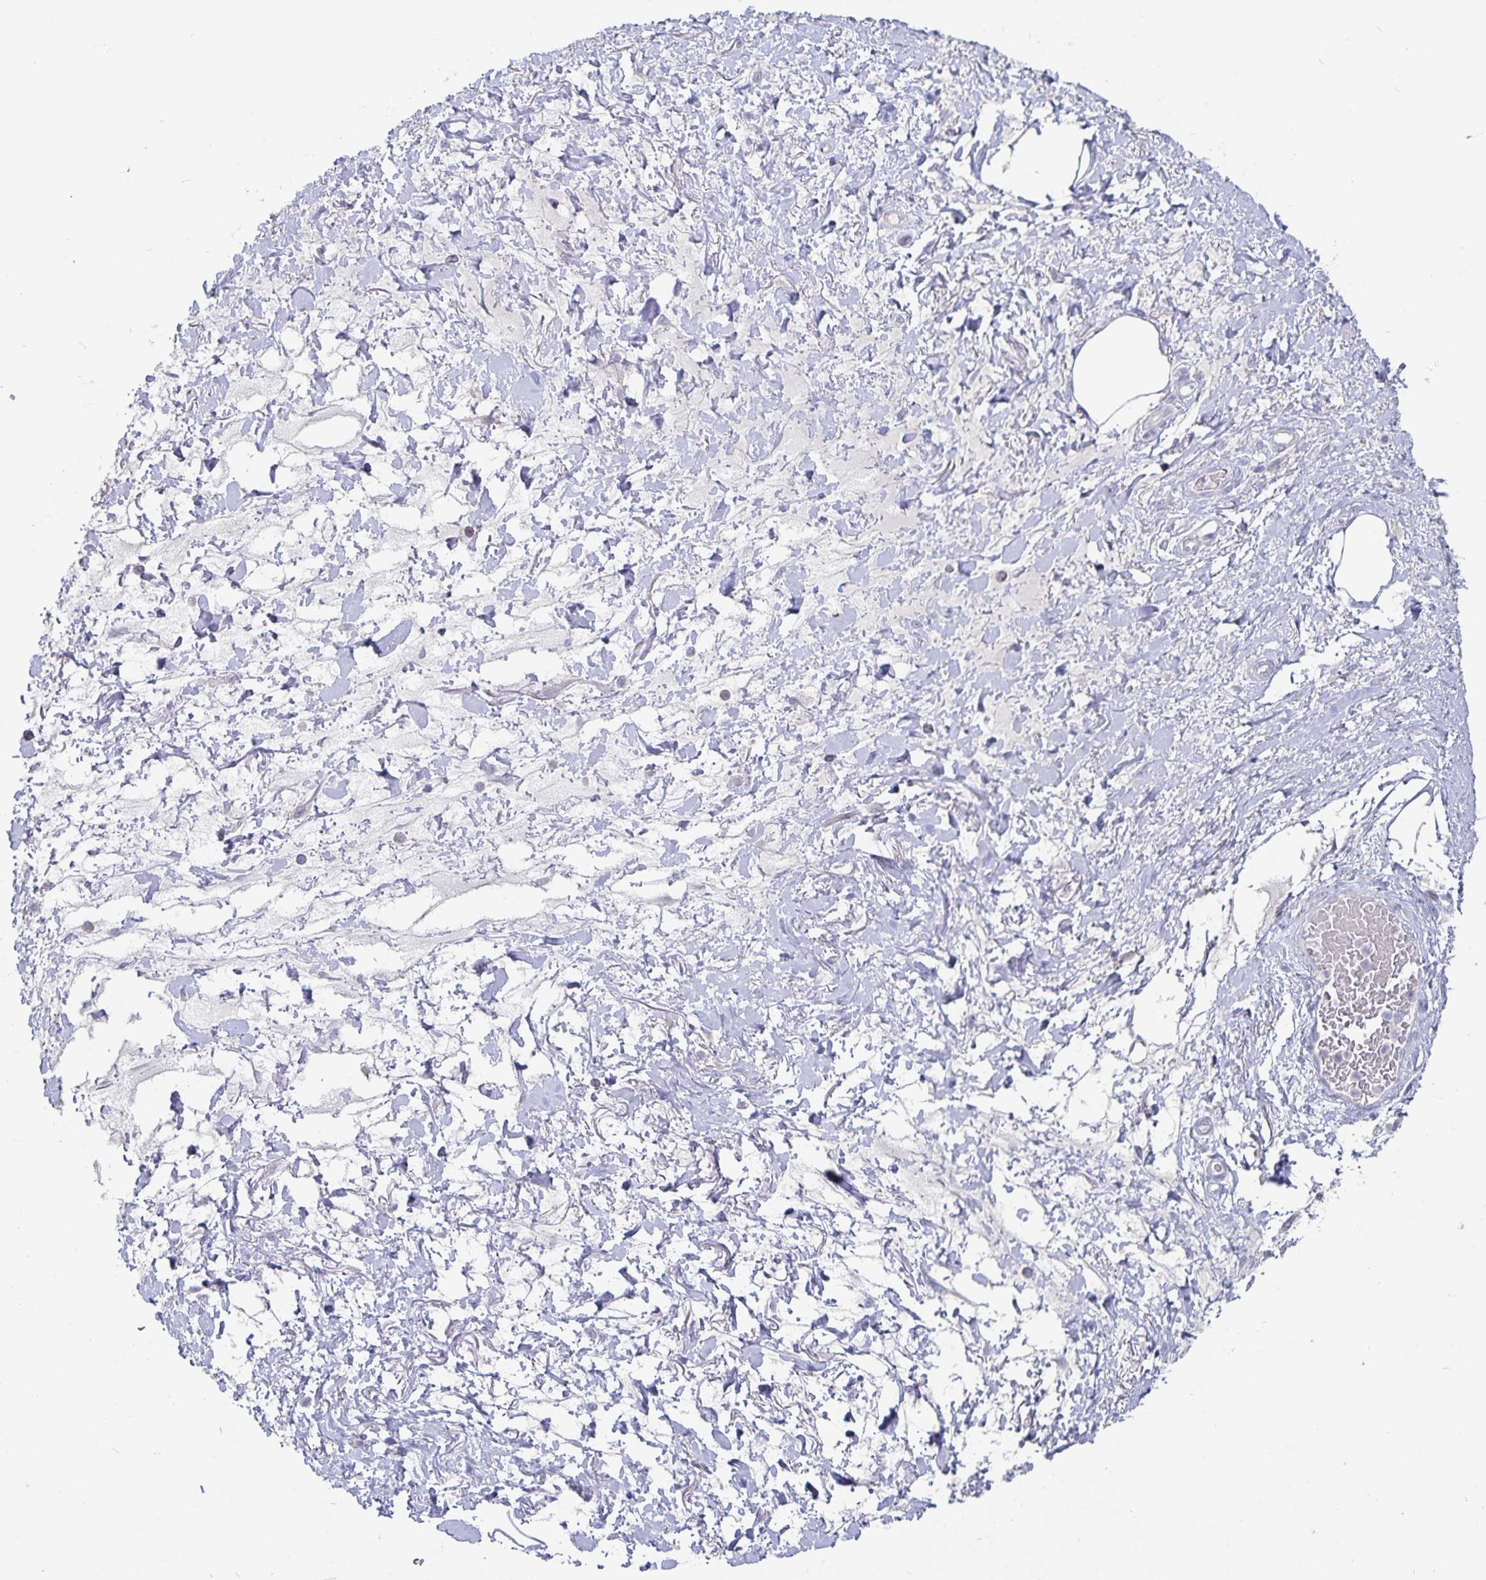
{"staining": {"intensity": "negative", "quantity": "none", "location": "none"}, "tissue": "adipose tissue", "cell_type": "Adipocytes", "image_type": "normal", "snomed": [{"axis": "morphology", "description": "Normal tissue, NOS"}, {"axis": "topography", "description": "Vagina"}, {"axis": "topography", "description": "Peripheral nerve tissue"}], "caption": "DAB (3,3'-diaminobenzidine) immunohistochemical staining of benign human adipose tissue exhibits no significant staining in adipocytes.", "gene": "SPPL3", "patient": {"sex": "female", "age": 71}}